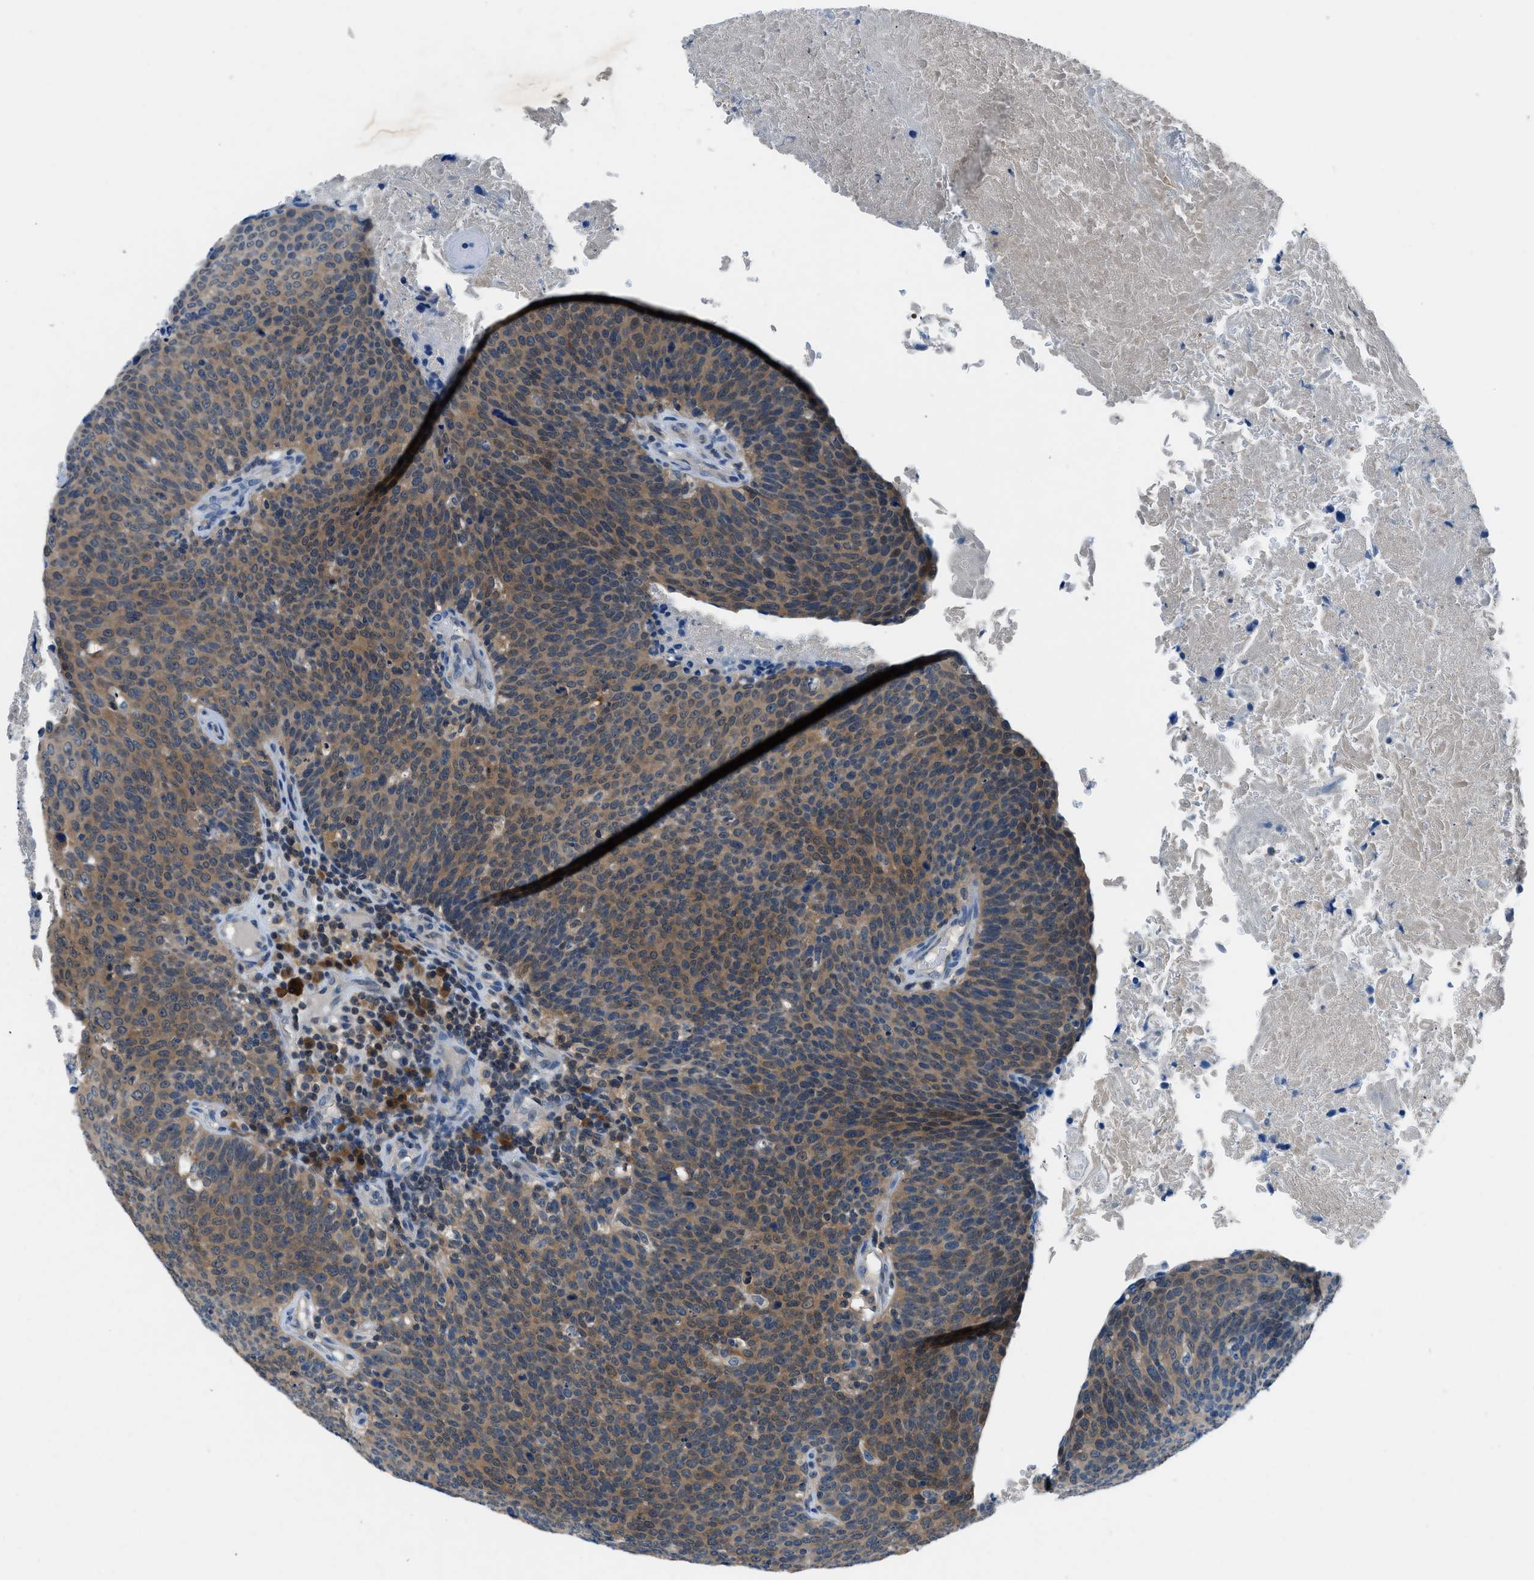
{"staining": {"intensity": "moderate", "quantity": ">75%", "location": "cytoplasmic/membranous"}, "tissue": "head and neck cancer", "cell_type": "Tumor cells", "image_type": "cancer", "snomed": [{"axis": "morphology", "description": "Squamous cell carcinoma, NOS"}, {"axis": "morphology", "description": "Squamous cell carcinoma, metastatic, NOS"}, {"axis": "topography", "description": "Lymph node"}, {"axis": "topography", "description": "Head-Neck"}], "caption": "Immunohistochemistry (IHC) histopathology image of human head and neck cancer (metastatic squamous cell carcinoma) stained for a protein (brown), which reveals medium levels of moderate cytoplasmic/membranous expression in approximately >75% of tumor cells.", "gene": "ACP1", "patient": {"sex": "male", "age": 62}}